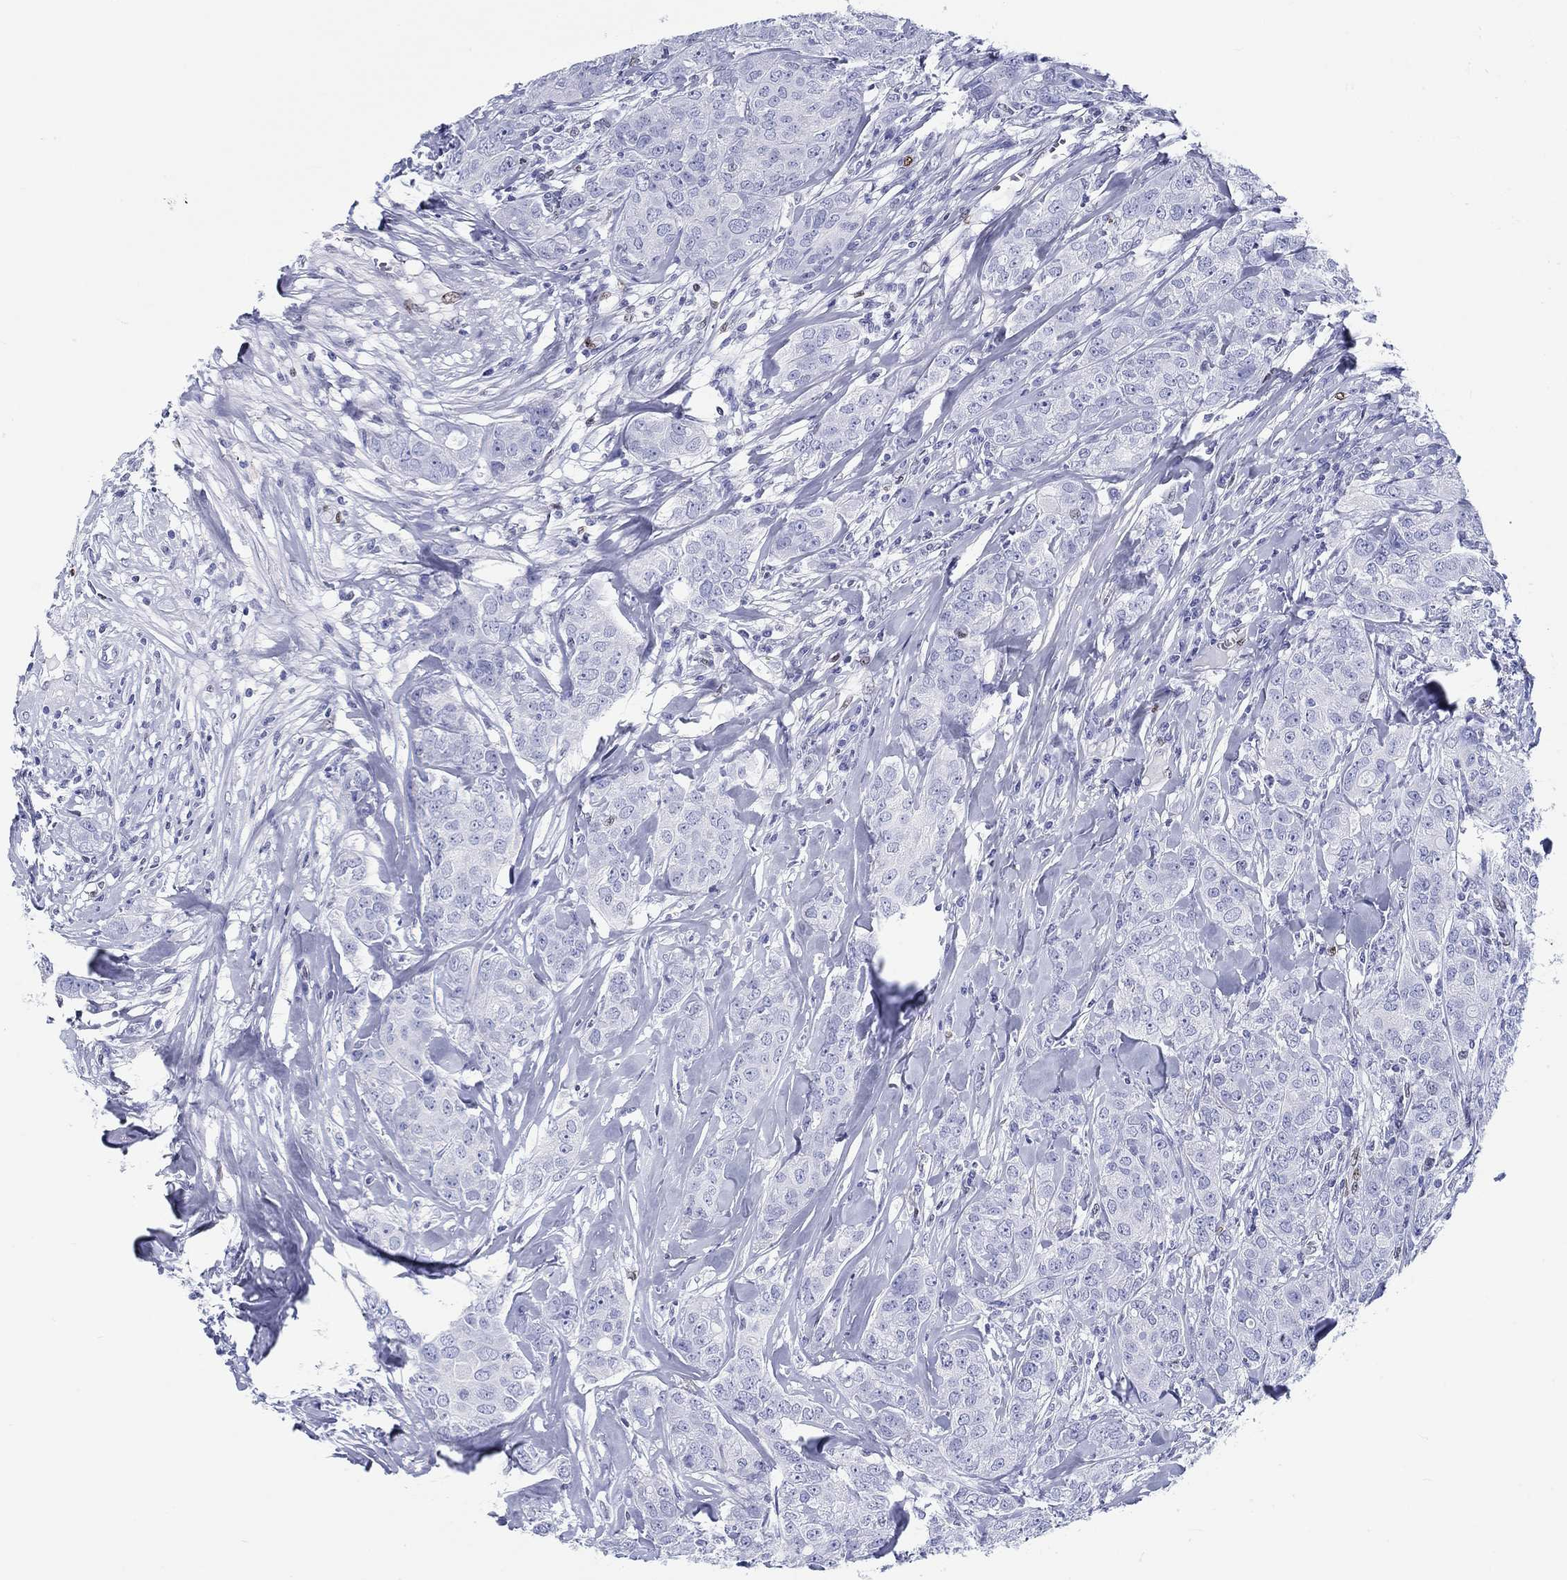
{"staining": {"intensity": "negative", "quantity": "none", "location": "none"}, "tissue": "breast cancer", "cell_type": "Tumor cells", "image_type": "cancer", "snomed": [{"axis": "morphology", "description": "Duct carcinoma"}, {"axis": "topography", "description": "Breast"}], "caption": "Immunohistochemistry (IHC) micrograph of neoplastic tissue: breast cancer stained with DAB reveals no significant protein expression in tumor cells.", "gene": "H1-1", "patient": {"sex": "female", "age": 43}}